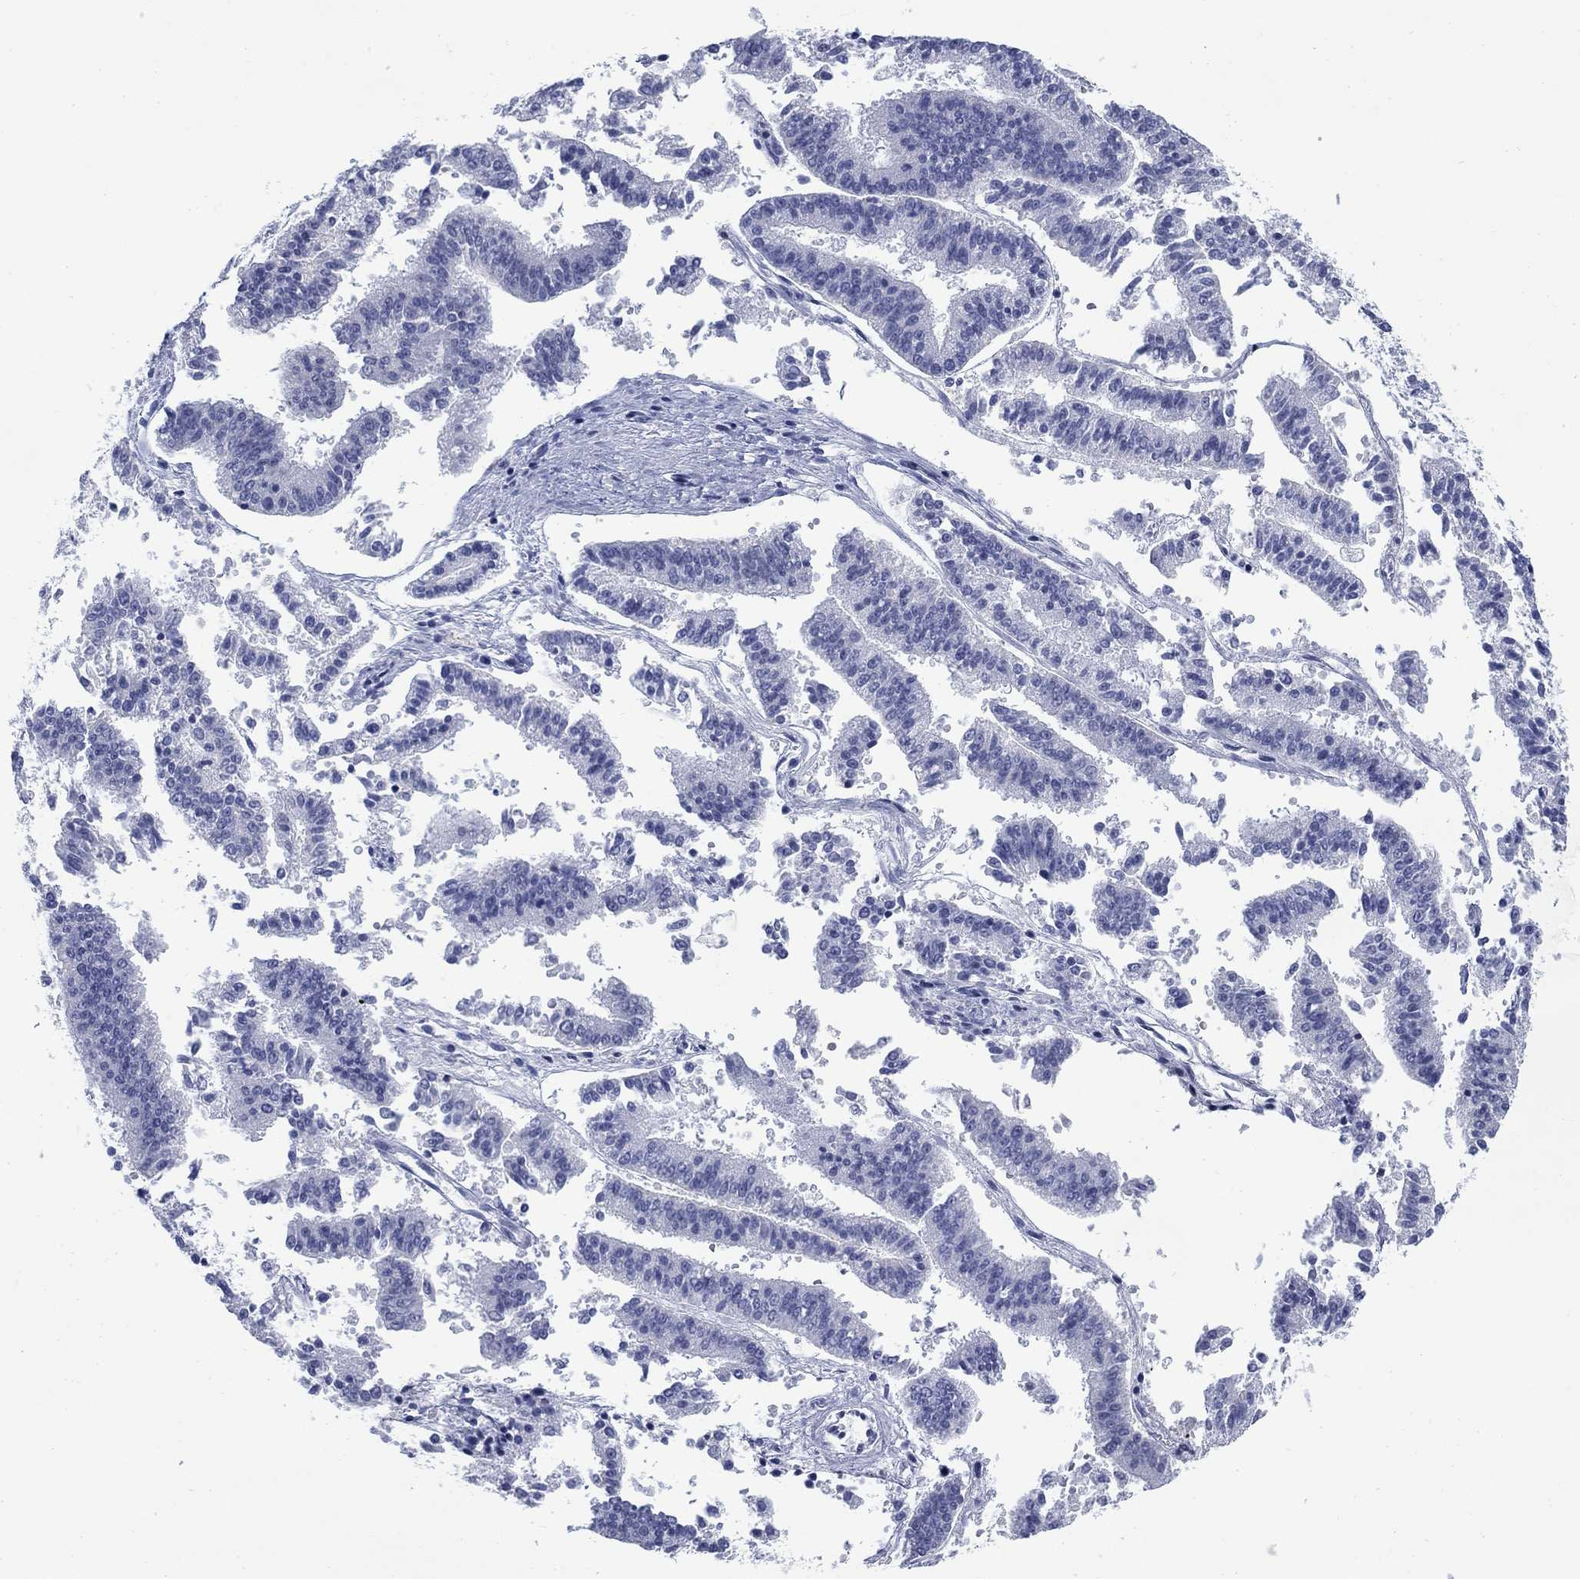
{"staining": {"intensity": "negative", "quantity": "none", "location": "none"}, "tissue": "endometrial cancer", "cell_type": "Tumor cells", "image_type": "cancer", "snomed": [{"axis": "morphology", "description": "Adenocarcinoma, NOS"}, {"axis": "topography", "description": "Endometrium"}], "caption": "Tumor cells show no significant expression in adenocarcinoma (endometrial). Nuclei are stained in blue.", "gene": "IGF2BP3", "patient": {"sex": "female", "age": 66}}